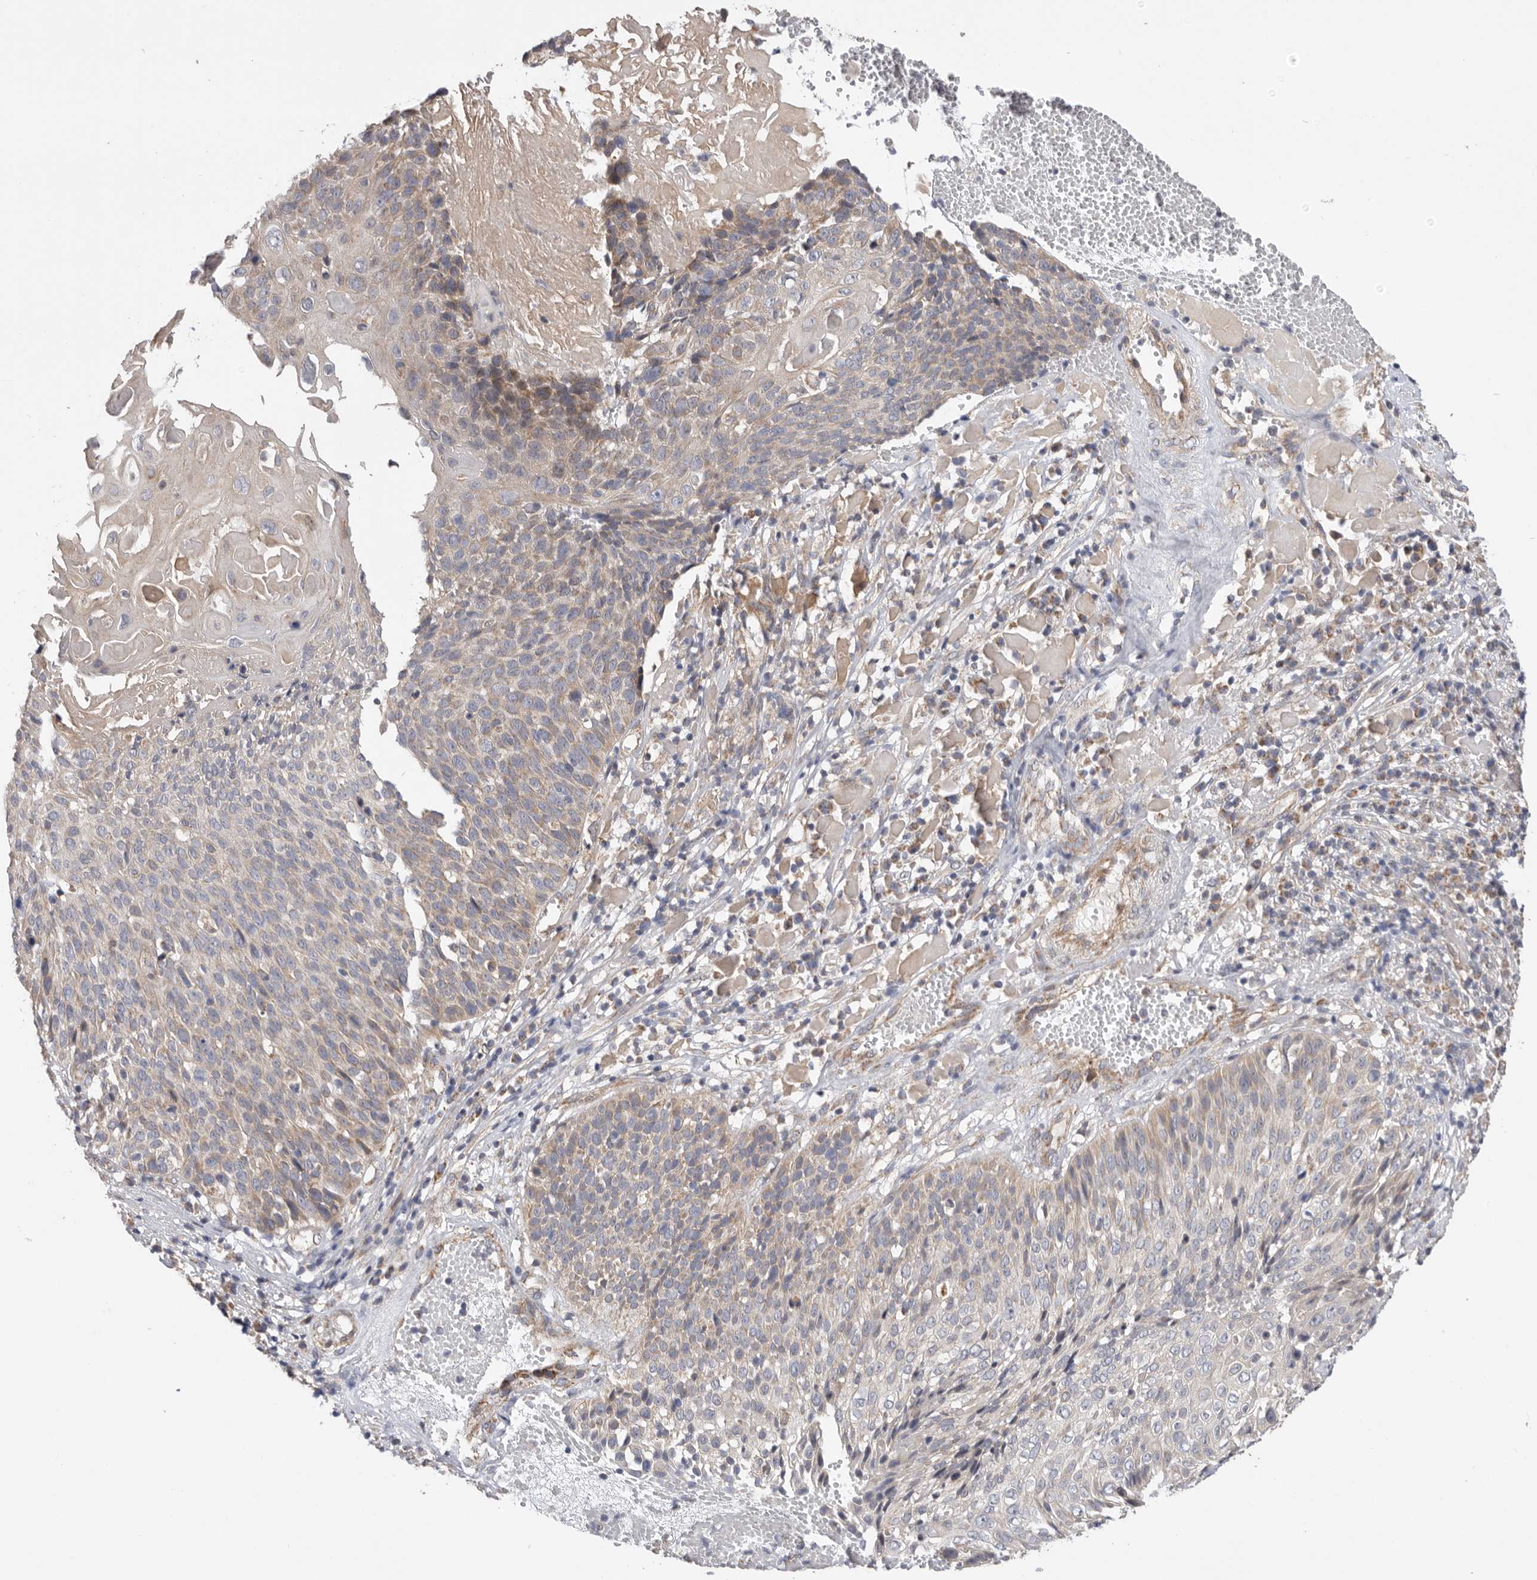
{"staining": {"intensity": "moderate", "quantity": "25%-75%", "location": "cytoplasmic/membranous"}, "tissue": "cervical cancer", "cell_type": "Tumor cells", "image_type": "cancer", "snomed": [{"axis": "morphology", "description": "Squamous cell carcinoma, NOS"}, {"axis": "topography", "description": "Cervix"}], "caption": "High-power microscopy captured an immunohistochemistry image of cervical cancer (squamous cell carcinoma), revealing moderate cytoplasmic/membranous positivity in approximately 25%-75% of tumor cells. Nuclei are stained in blue.", "gene": "MTFR1L", "patient": {"sex": "female", "age": 74}}